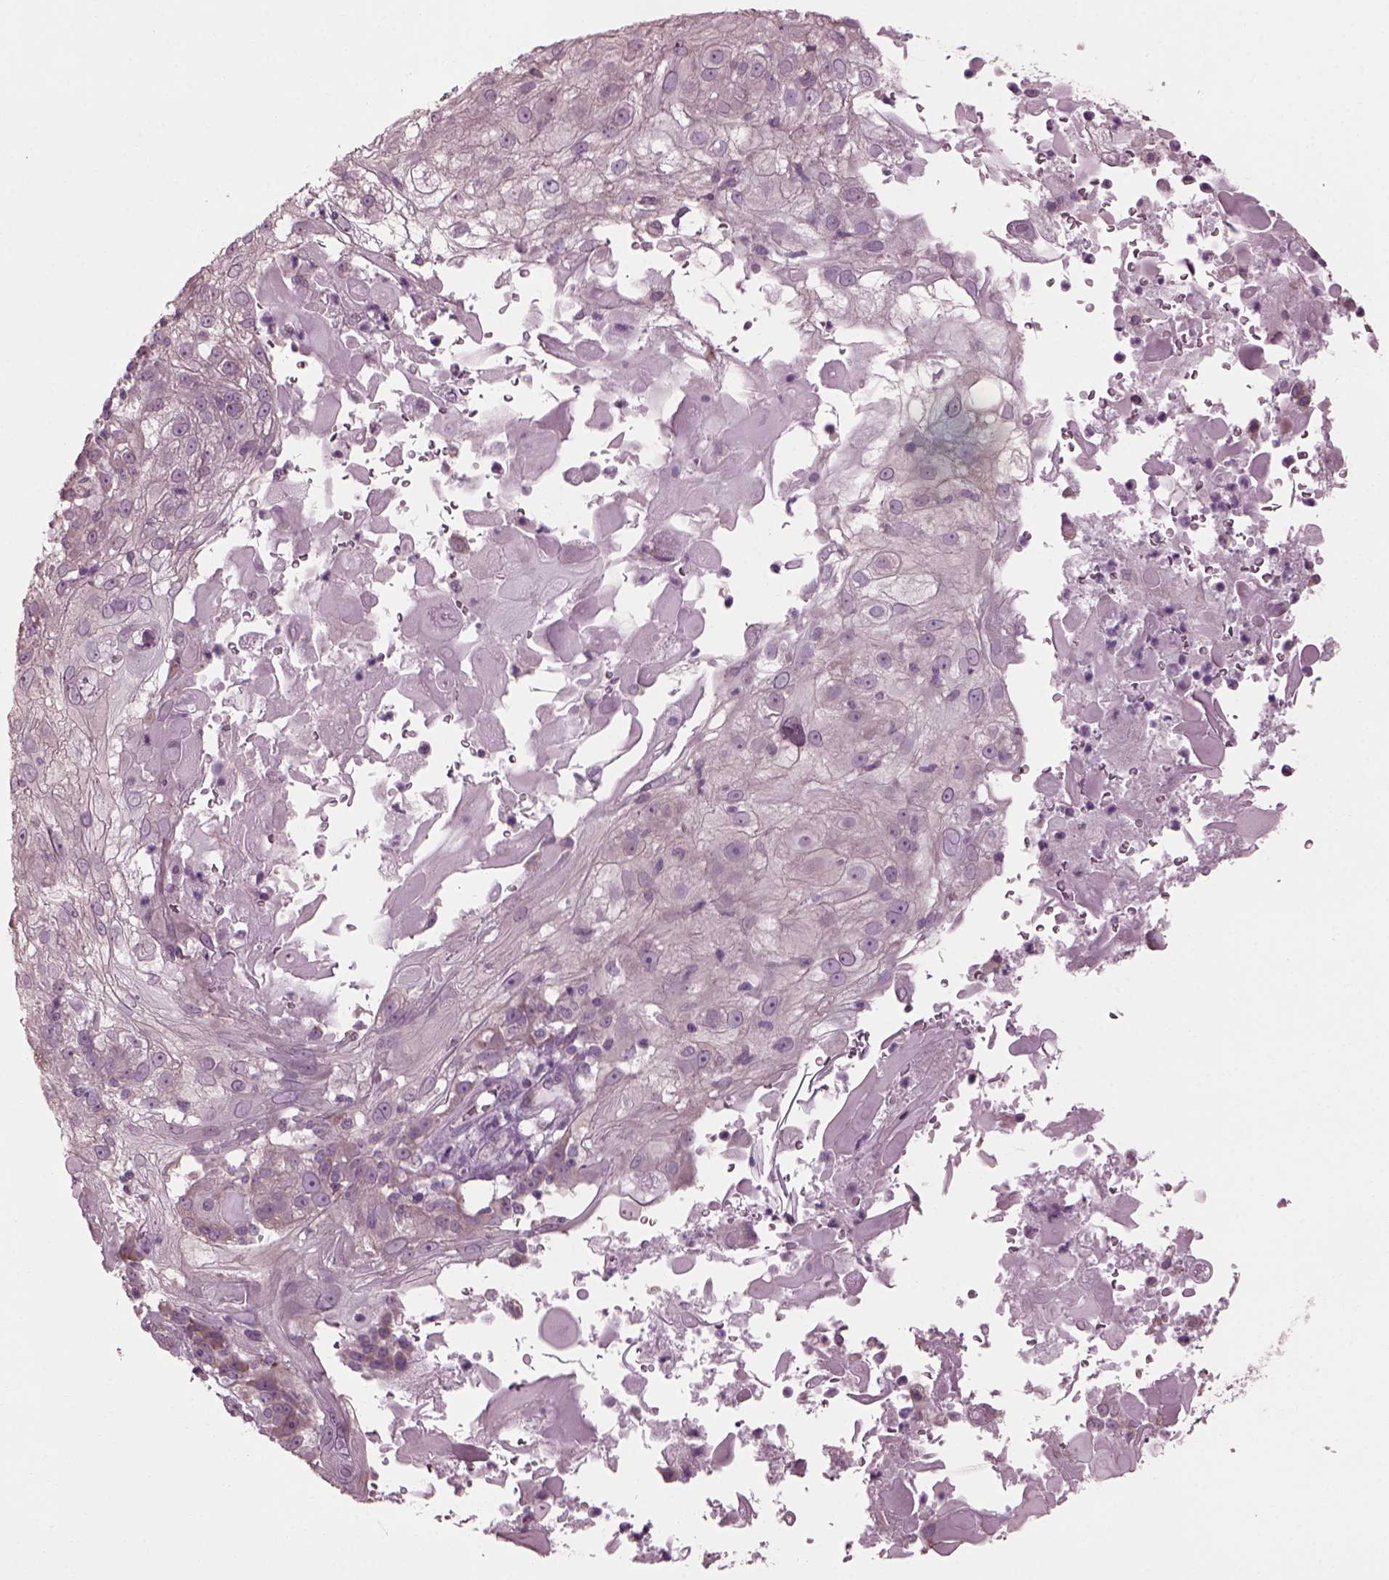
{"staining": {"intensity": "weak", "quantity": "25%-75%", "location": "cytoplasmic/membranous"}, "tissue": "skin cancer", "cell_type": "Tumor cells", "image_type": "cancer", "snomed": [{"axis": "morphology", "description": "Normal tissue, NOS"}, {"axis": "morphology", "description": "Squamous cell carcinoma, NOS"}, {"axis": "topography", "description": "Skin"}], "caption": "Weak cytoplasmic/membranous staining for a protein is seen in approximately 25%-75% of tumor cells of skin cancer using immunohistochemistry.", "gene": "CABP5", "patient": {"sex": "female", "age": 83}}